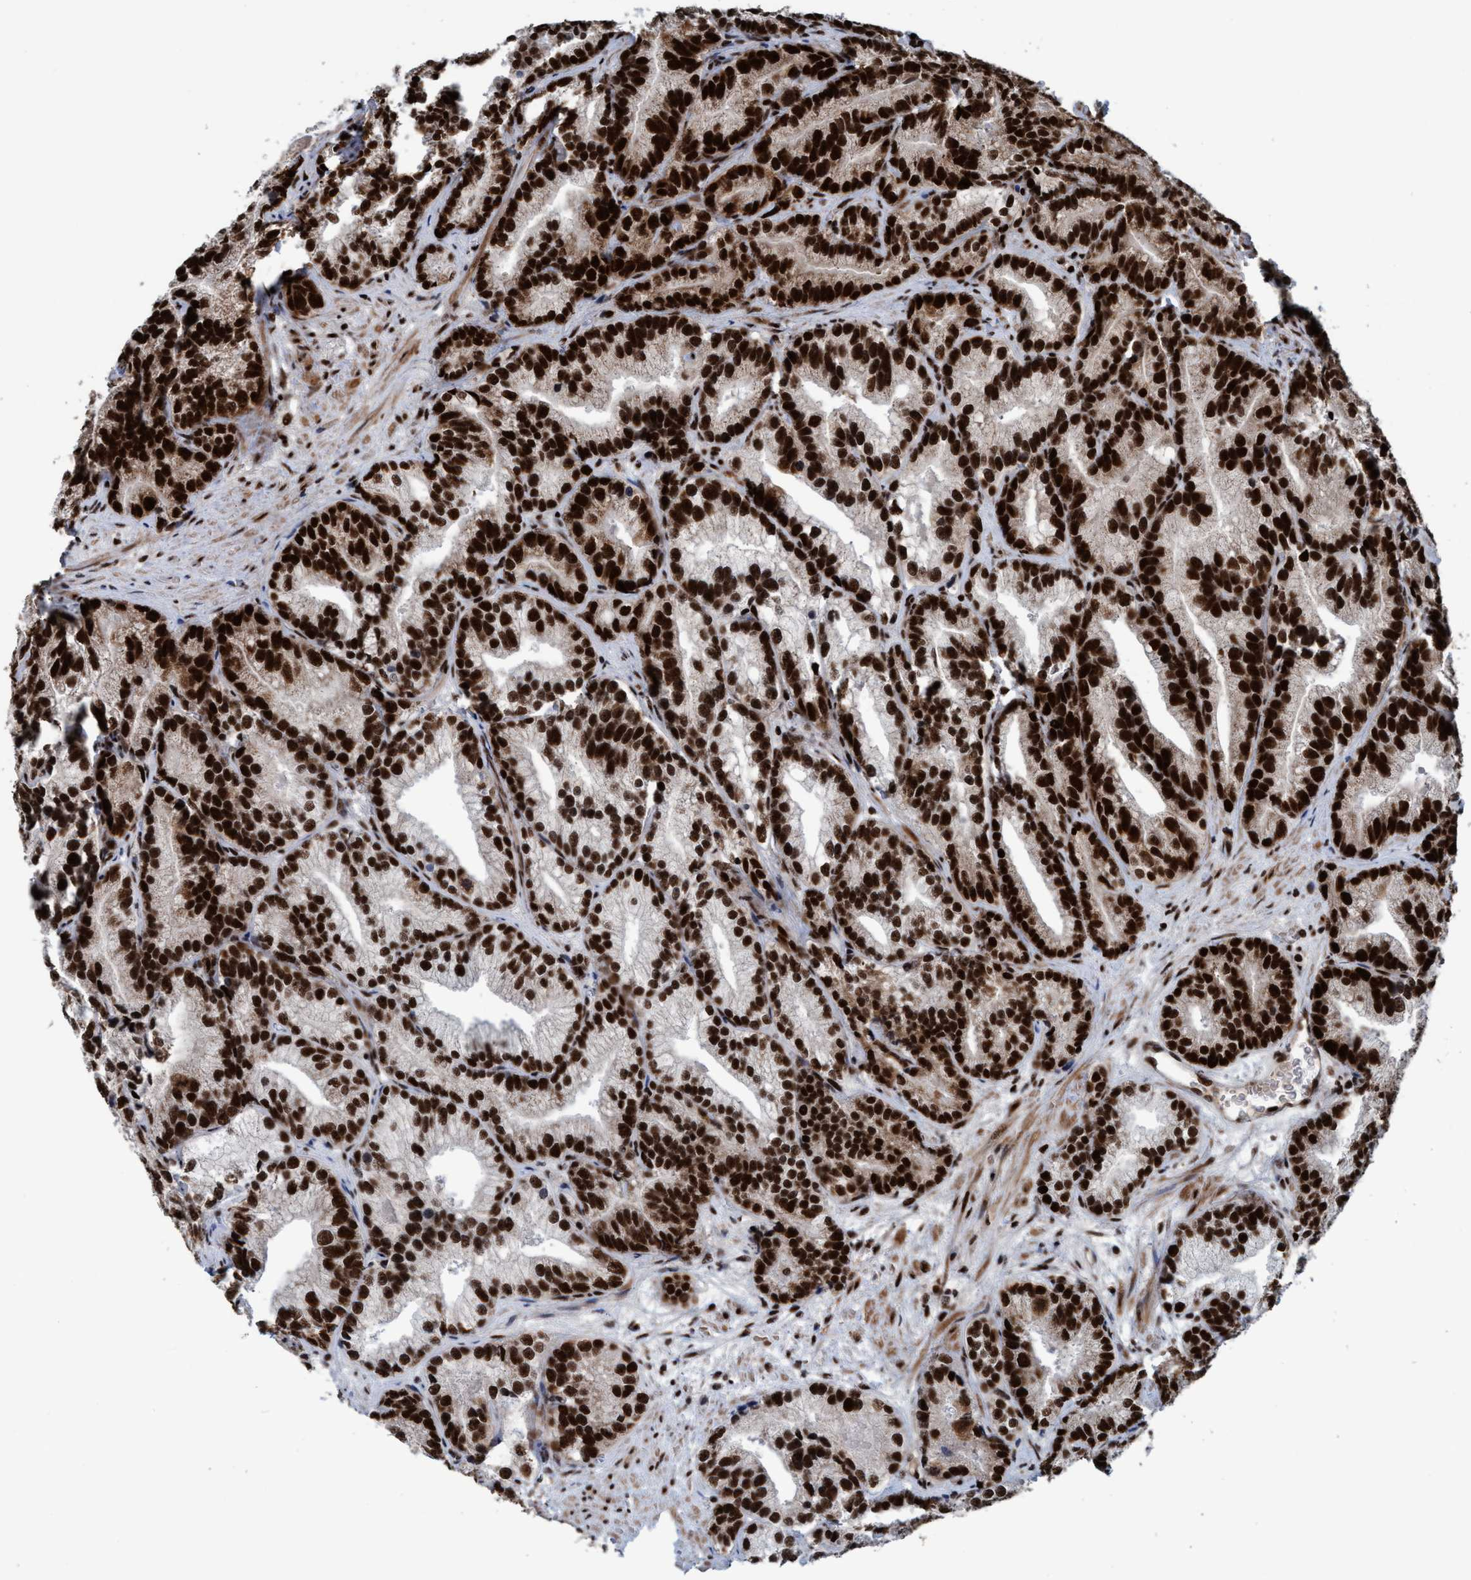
{"staining": {"intensity": "strong", "quantity": ">75%", "location": "cytoplasmic/membranous,nuclear"}, "tissue": "prostate cancer", "cell_type": "Tumor cells", "image_type": "cancer", "snomed": [{"axis": "morphology", "description": "Adenocarcinoma, Low grade"}, {"axis": "topography", "description": "Prostate"}], "caption": "Protein expression analysis of prostate cancer demonstrates strong cytoplasmic/membranous and nuclear positivity in about >75% of tumor cells. Immunohistochemistry stains the protein of interest in brown and the nuclei are stained blue.", "gene": "TOPBP1", "patient": {"sex": "male", "age": 89}}